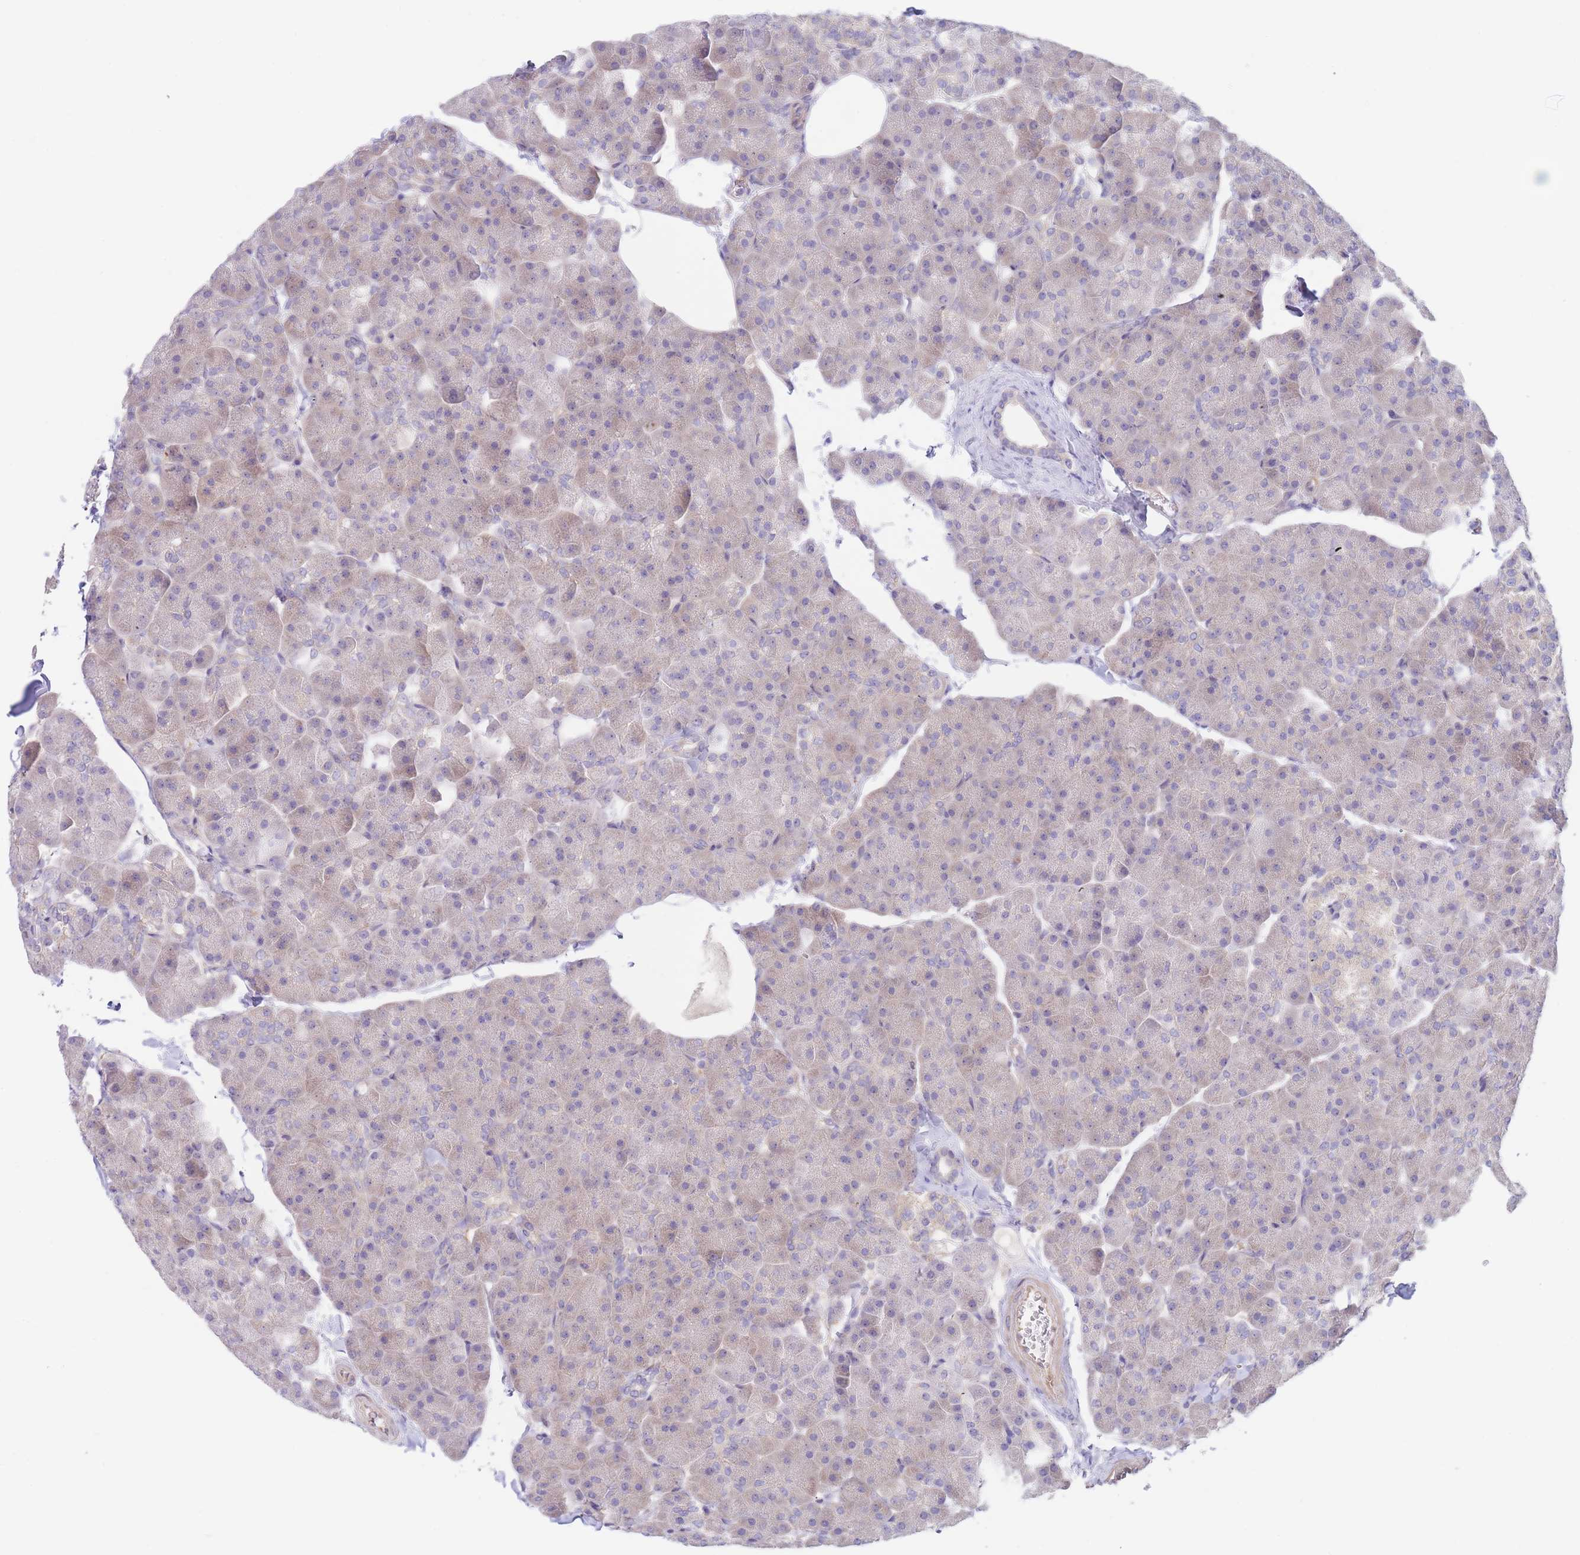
{"staining": {"intensity": "weak", "quantity": "25%-75%", "location": "cytoplasmic/membranous"}, "tissue": "pancreas", "cell_type": "Exocrine glandular cells", "image_type": "normal", "snomed": [{"axis": "morphology", "description": "Normal tissue, NOS"}, {"axis": "topography", "description": "Pancreas"}], "caption": "Weak cytoplasmic/membranous positivity for a protein is identified in about 25%-75% of exocrine glandular cells of normal pancreas using immunohistochemistry.", "gene": "ZNF281", "patient": {"sex": "male", "age": 35}}